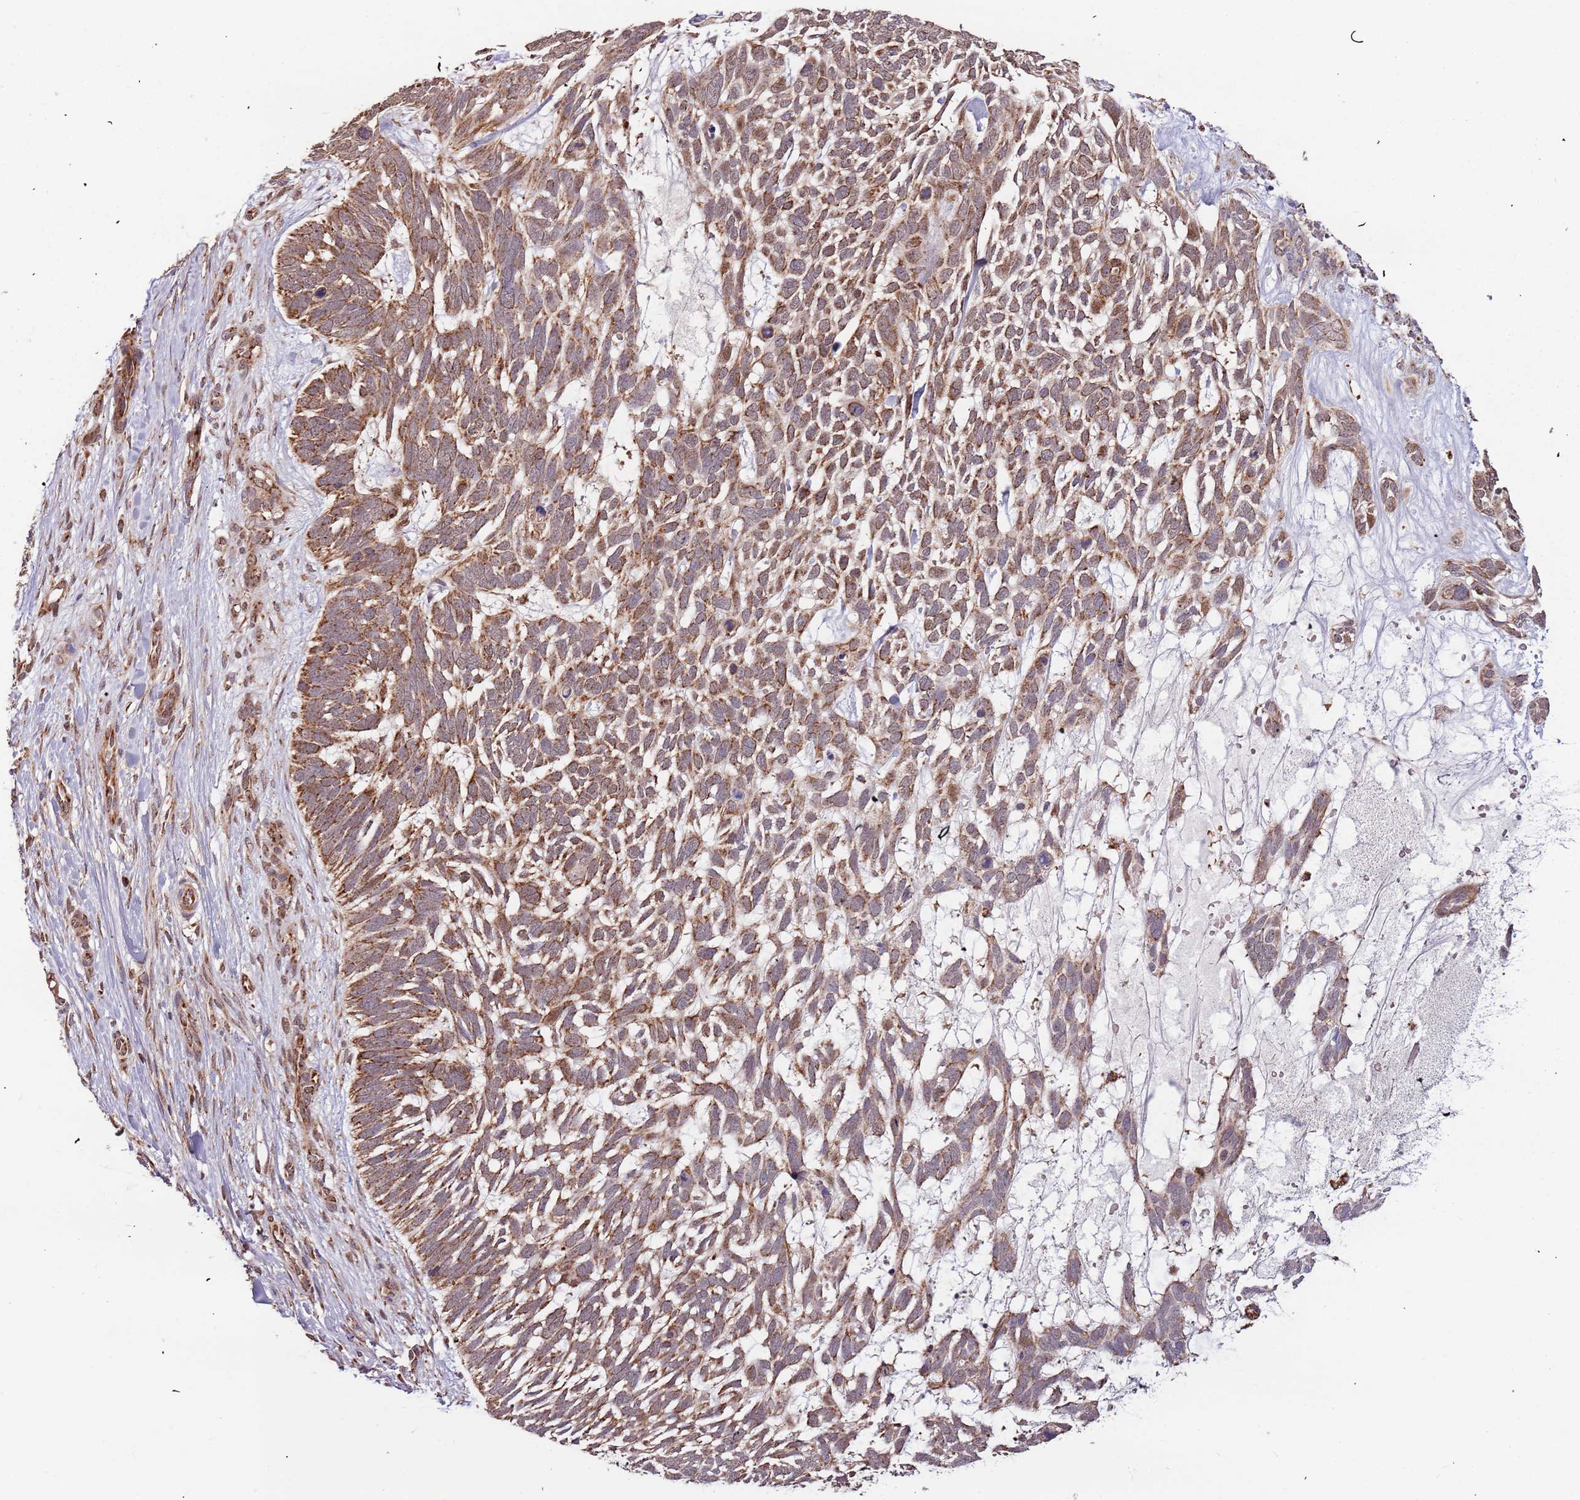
{"staining": {"intensity": "moderate", "quantity": ">75%", "location": "cytoplasmic/membranous,nuclear"}, "tissue": "skin cancer", "cell_type": "Tumor cells", "image_type": "cancer", "snomed": [{"axis": "morphology", "description": "Basal cell carcinoma"}, {"axis": "topography", "description": "Skin"}], "caption": "A histopathology image showing moderate cytoplasmic/membranous and nuclear staining in about >75% of tumor cells in basal cell carcinoma (skin), as visualized by brown immunohistochemical staining.", "gene": "IL17RD", "patient": {"sex": "male", "age": 88}}